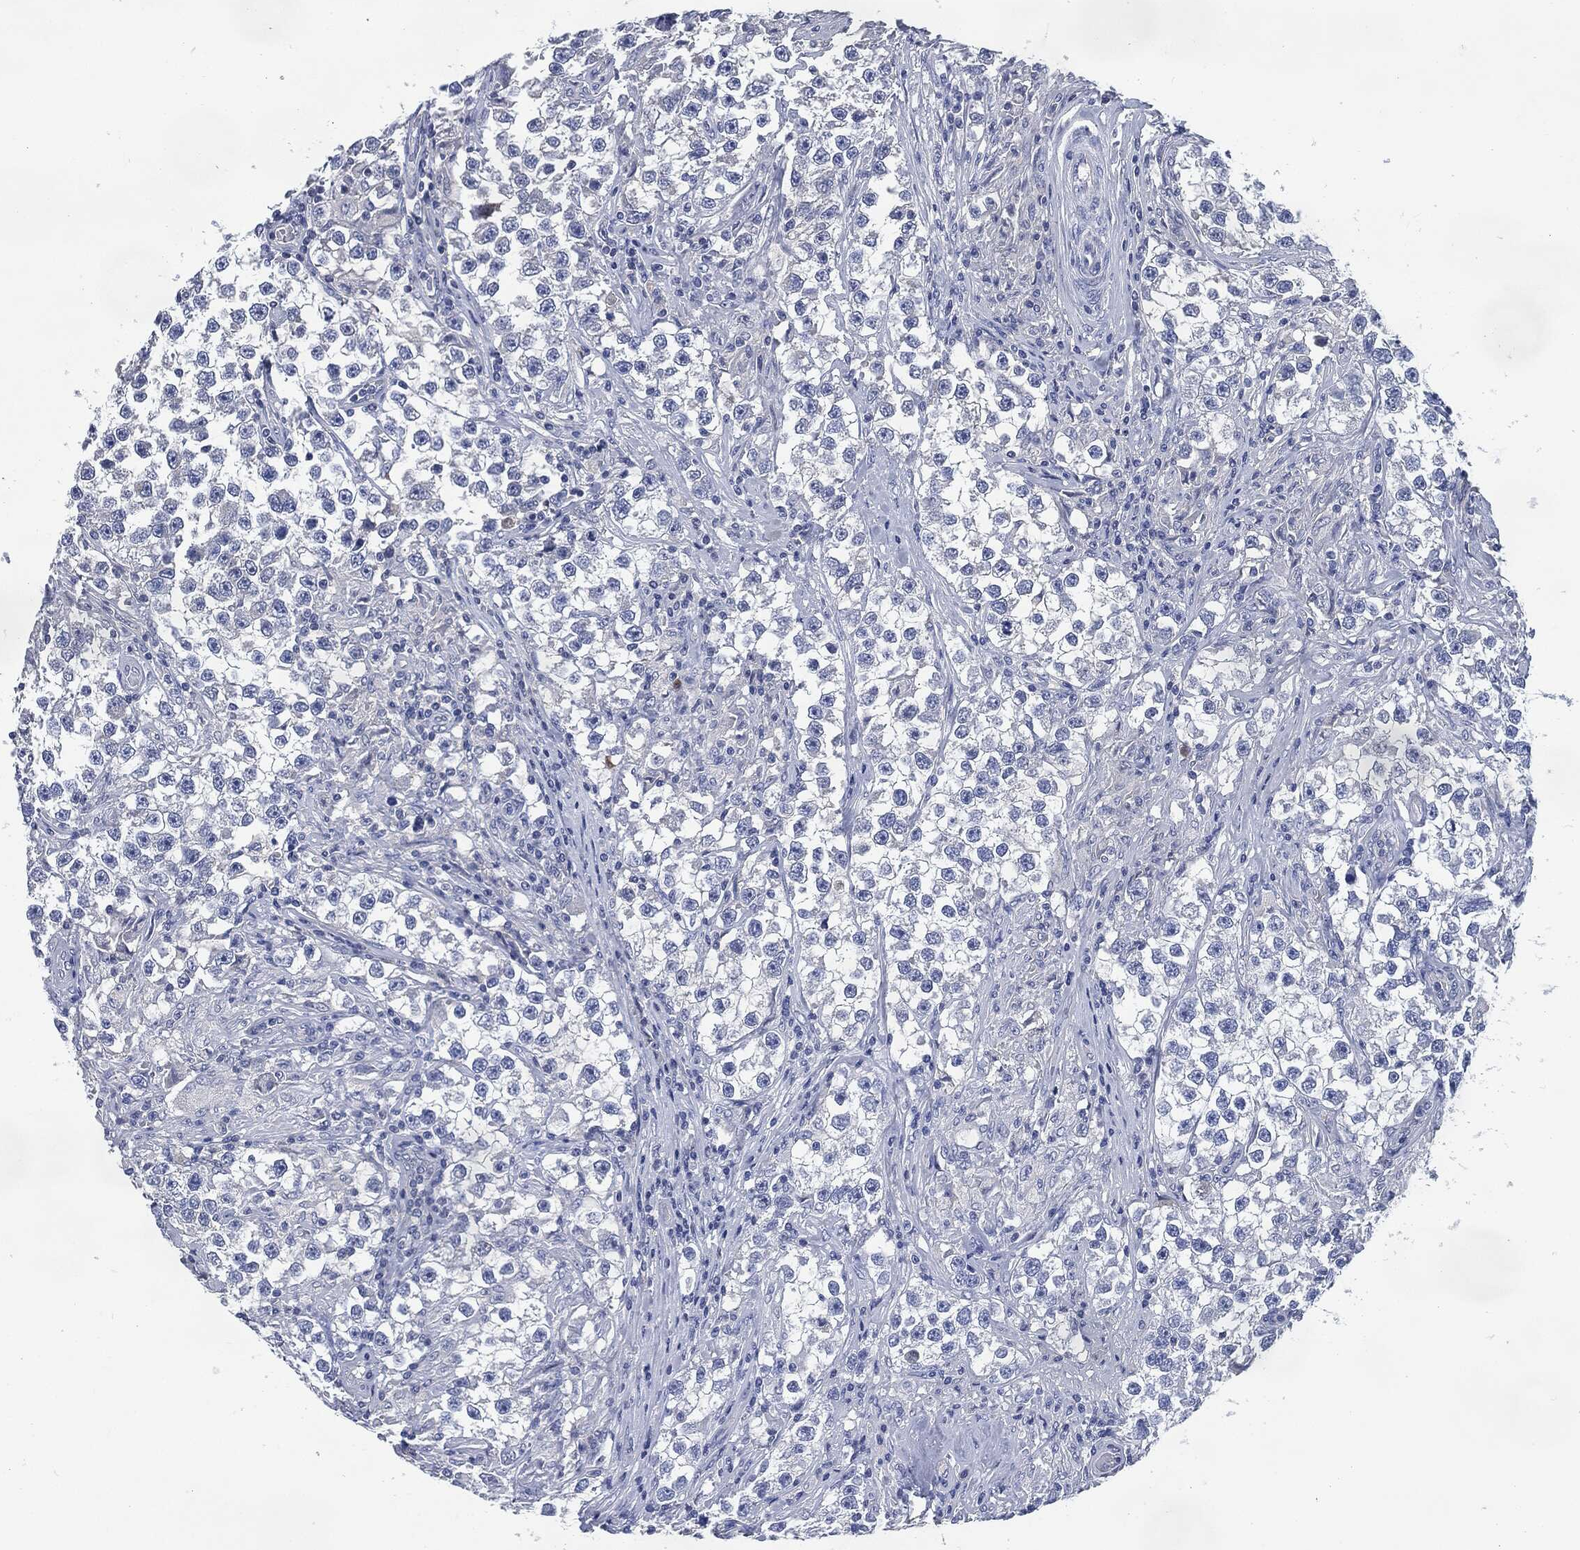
{"staining": {"intensity": "negative", "quantity": "none", "location": "none"}, "tissue": "testis cancer", "cell_type": "Tumor cells", "image_type": "cancer", "snomed": [{"axis": "morphology", "description": "Seminoma, NOS"}, {"axis": "topography", "description": "Testis"}], "caption": "High magnification brightfield microscopy of testis seminoma stained with DAB (brown) and counterstained with hematoxylin (blue): tumor cells show no significant staining. (Brightfield microscopy of DAB (3,3'-diaminobenzidine) IHC at high magnification).", "gene": "CD27", "patient": {"sex": "male", "age": 46}}